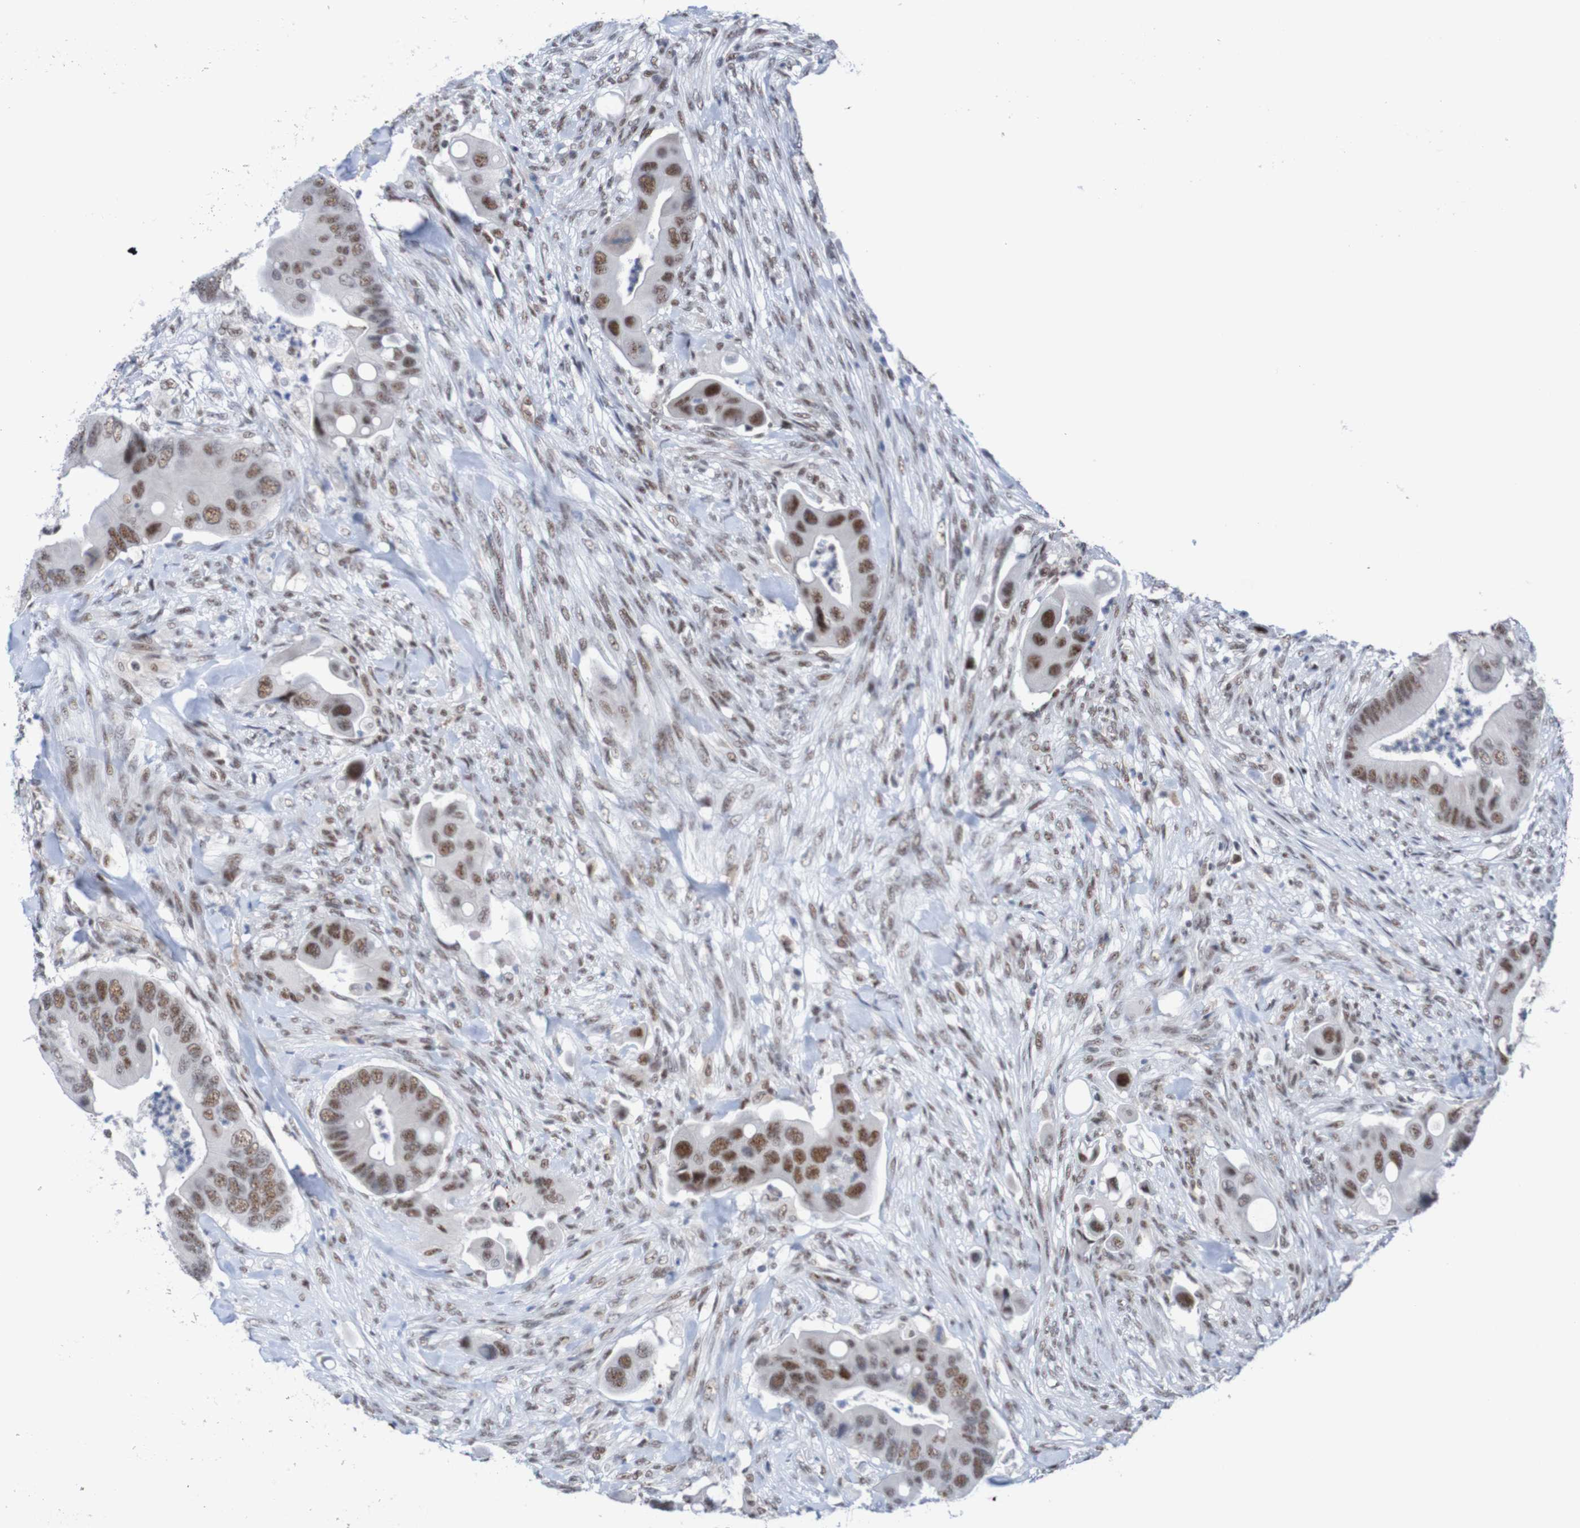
{"staining": {"intensity": "moderate", "quantity": ">75%", "location": "nuclear"}, "tissue": "colorectal cancer", "cell_type": "Tumor cells", "image_type": "cancer", "snomed": [{"axis": "morphology", "description": "Adenocarcinoma, NOS"}, {"axis": "topography", "description": "Rectum"}], "caption": "Immunohistochemical staining of adenocarcinoma (colorectal) demonstrates moderate nuclear protein staining in approximately >75% of tumor cells.", "gene": "CDC5L", "patient": {"sex": "female", "age": 57}}